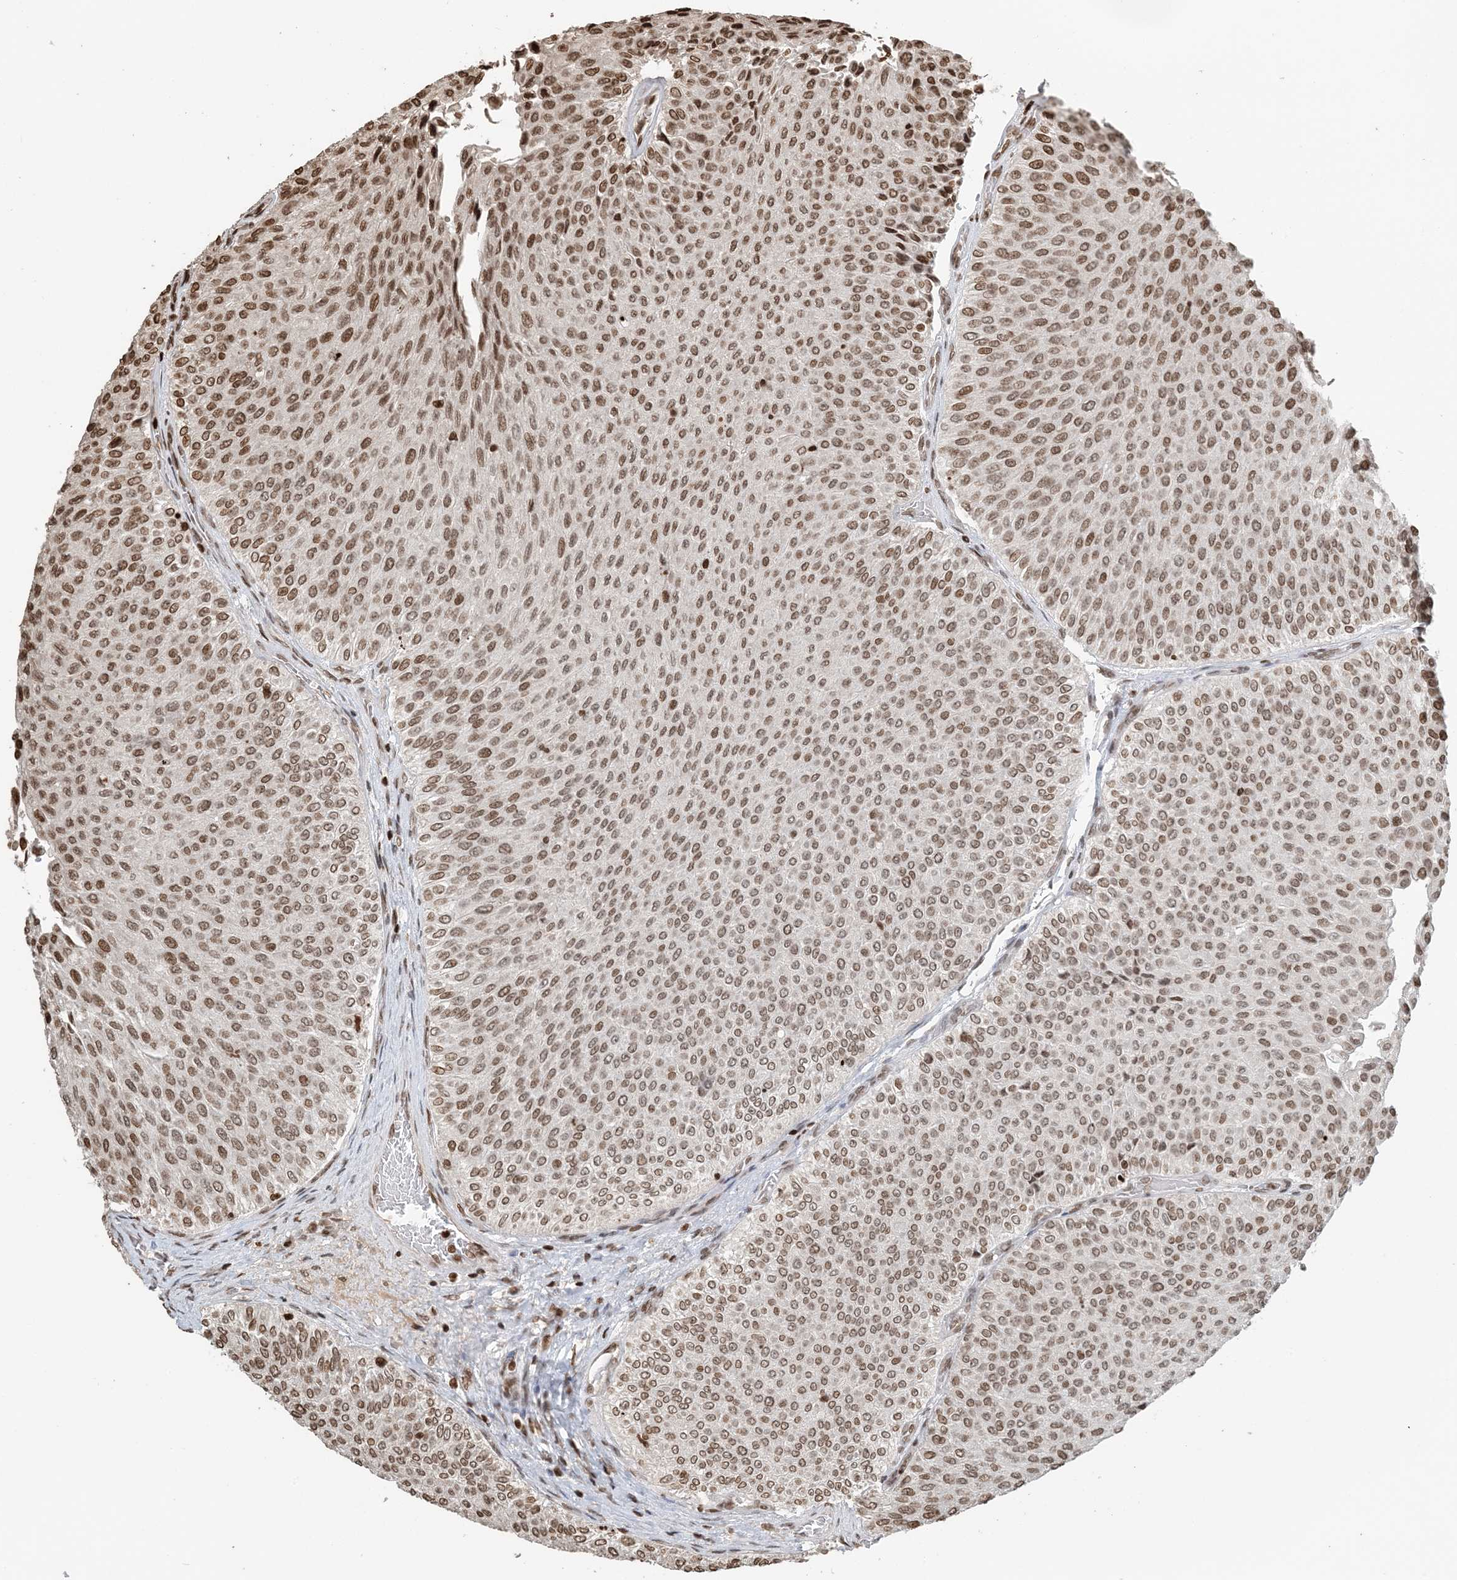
{"staining": {"intensity": "moderate", "quantity": ">75%", "location": "nuclear"}, "tissue": "urothelial cancer", "cell_type": "Tumor cells", "image_type": "cancer", "snomed": [{"axis": "morphology", "description": "Urothelial carcinoma, Low grade"}, {"axis": "topography", "description": "Urinary bladder"}], "caption": "The micrograph demonstrates immunohistochemical staining of urothelial carcinoma (low-grade). There is moderate nuclear staining is identified in approximately >75% of tumor cells.", "gene": "H3-3B", "patient": {"sex": "male", "age": 78}}